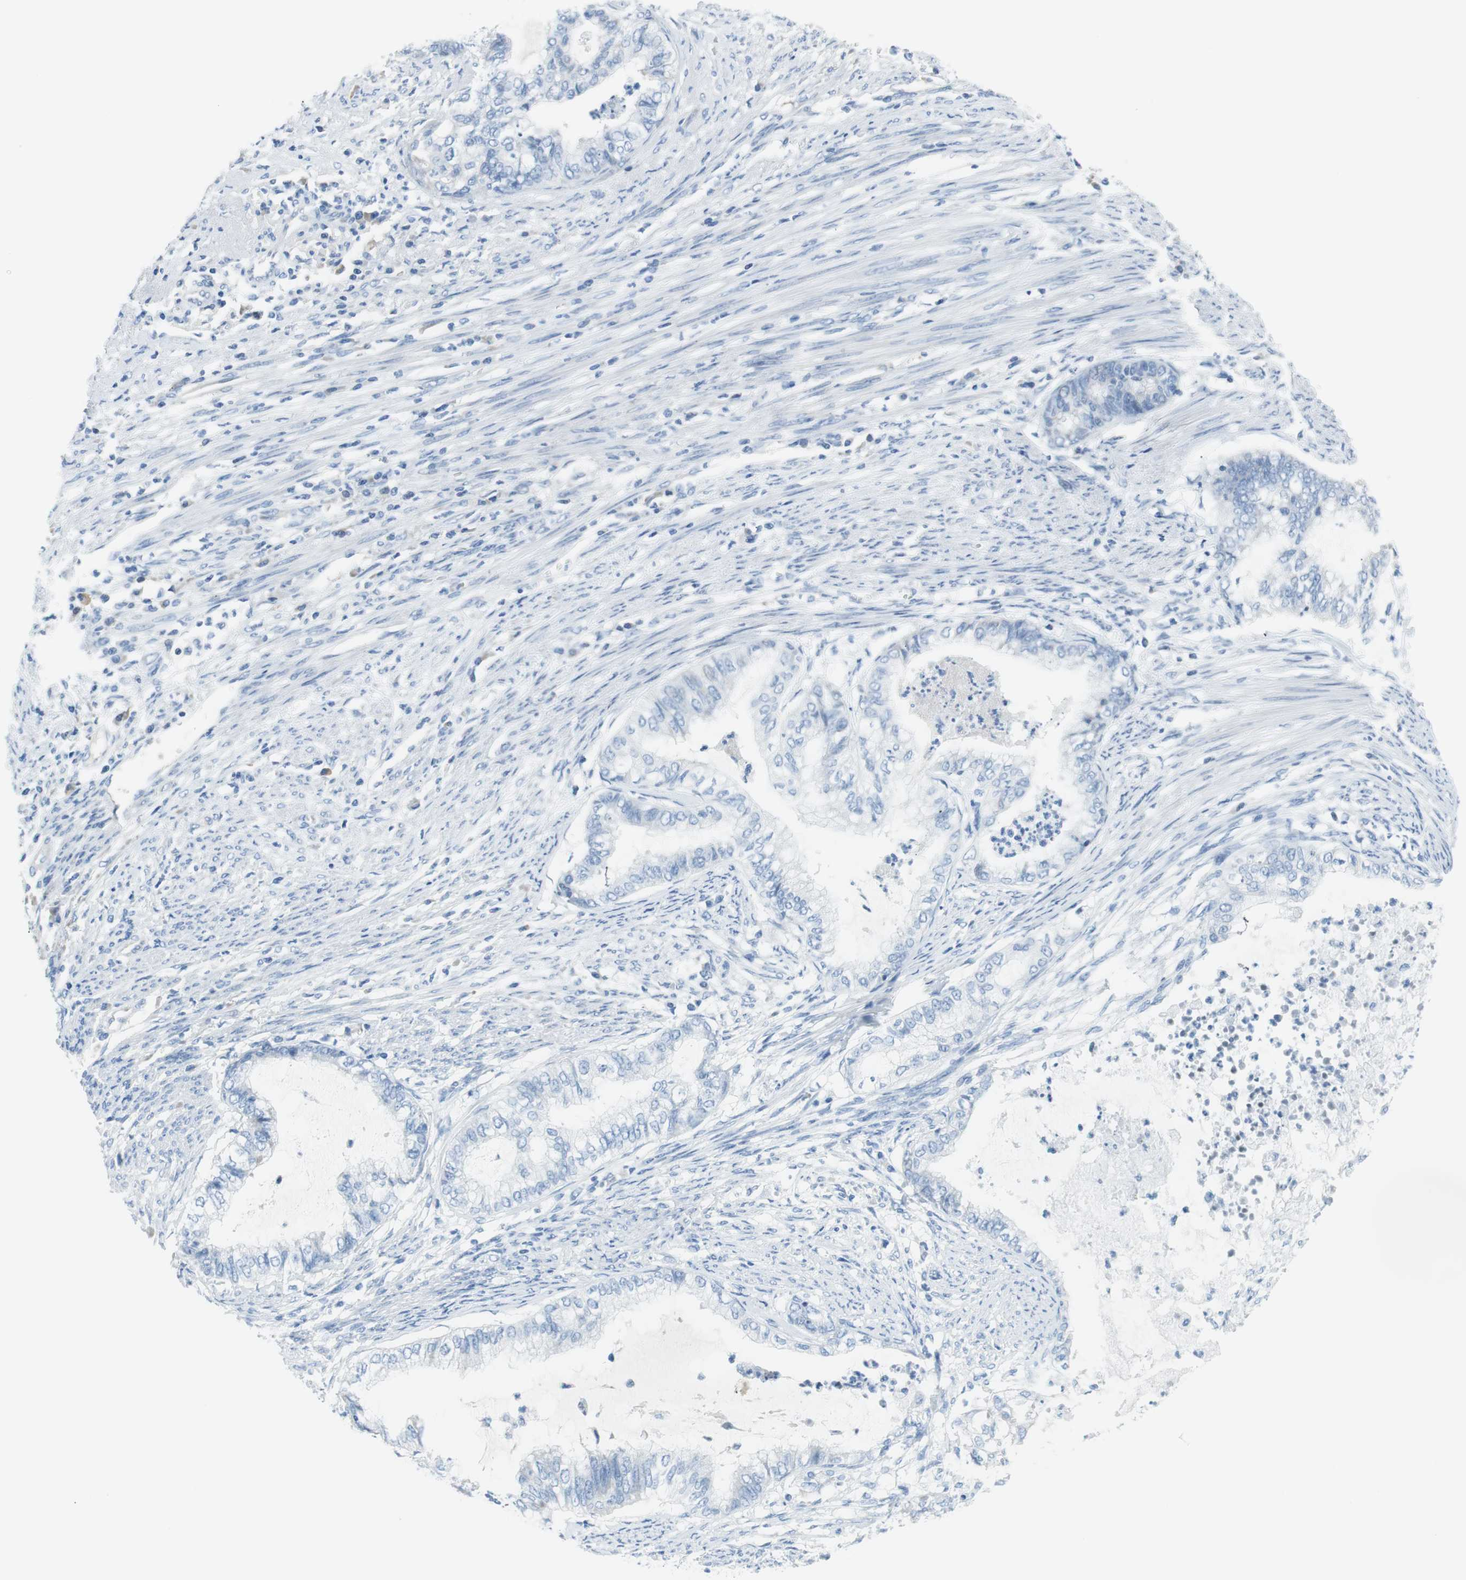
{"staining": {"intensity": "negative", "quantity": "none", "location": "none"}, "tissue": "endometrial cancer", "cell_type": "Tumor cells", "image_type": "cancer", "snomed": [{"axis": "morphology", "description": "Adenocarcinoma, NOS"}, {"axis": "topography", "description": "Endometrium"}], "caption": "A high-resolution photomicrograph shows IHC staining of endometrial adenocarcinoma, which reveals no significant positivity in tumor cells.", "gene": "MYH1", "patient": {"sex": "female", "age": 79}}